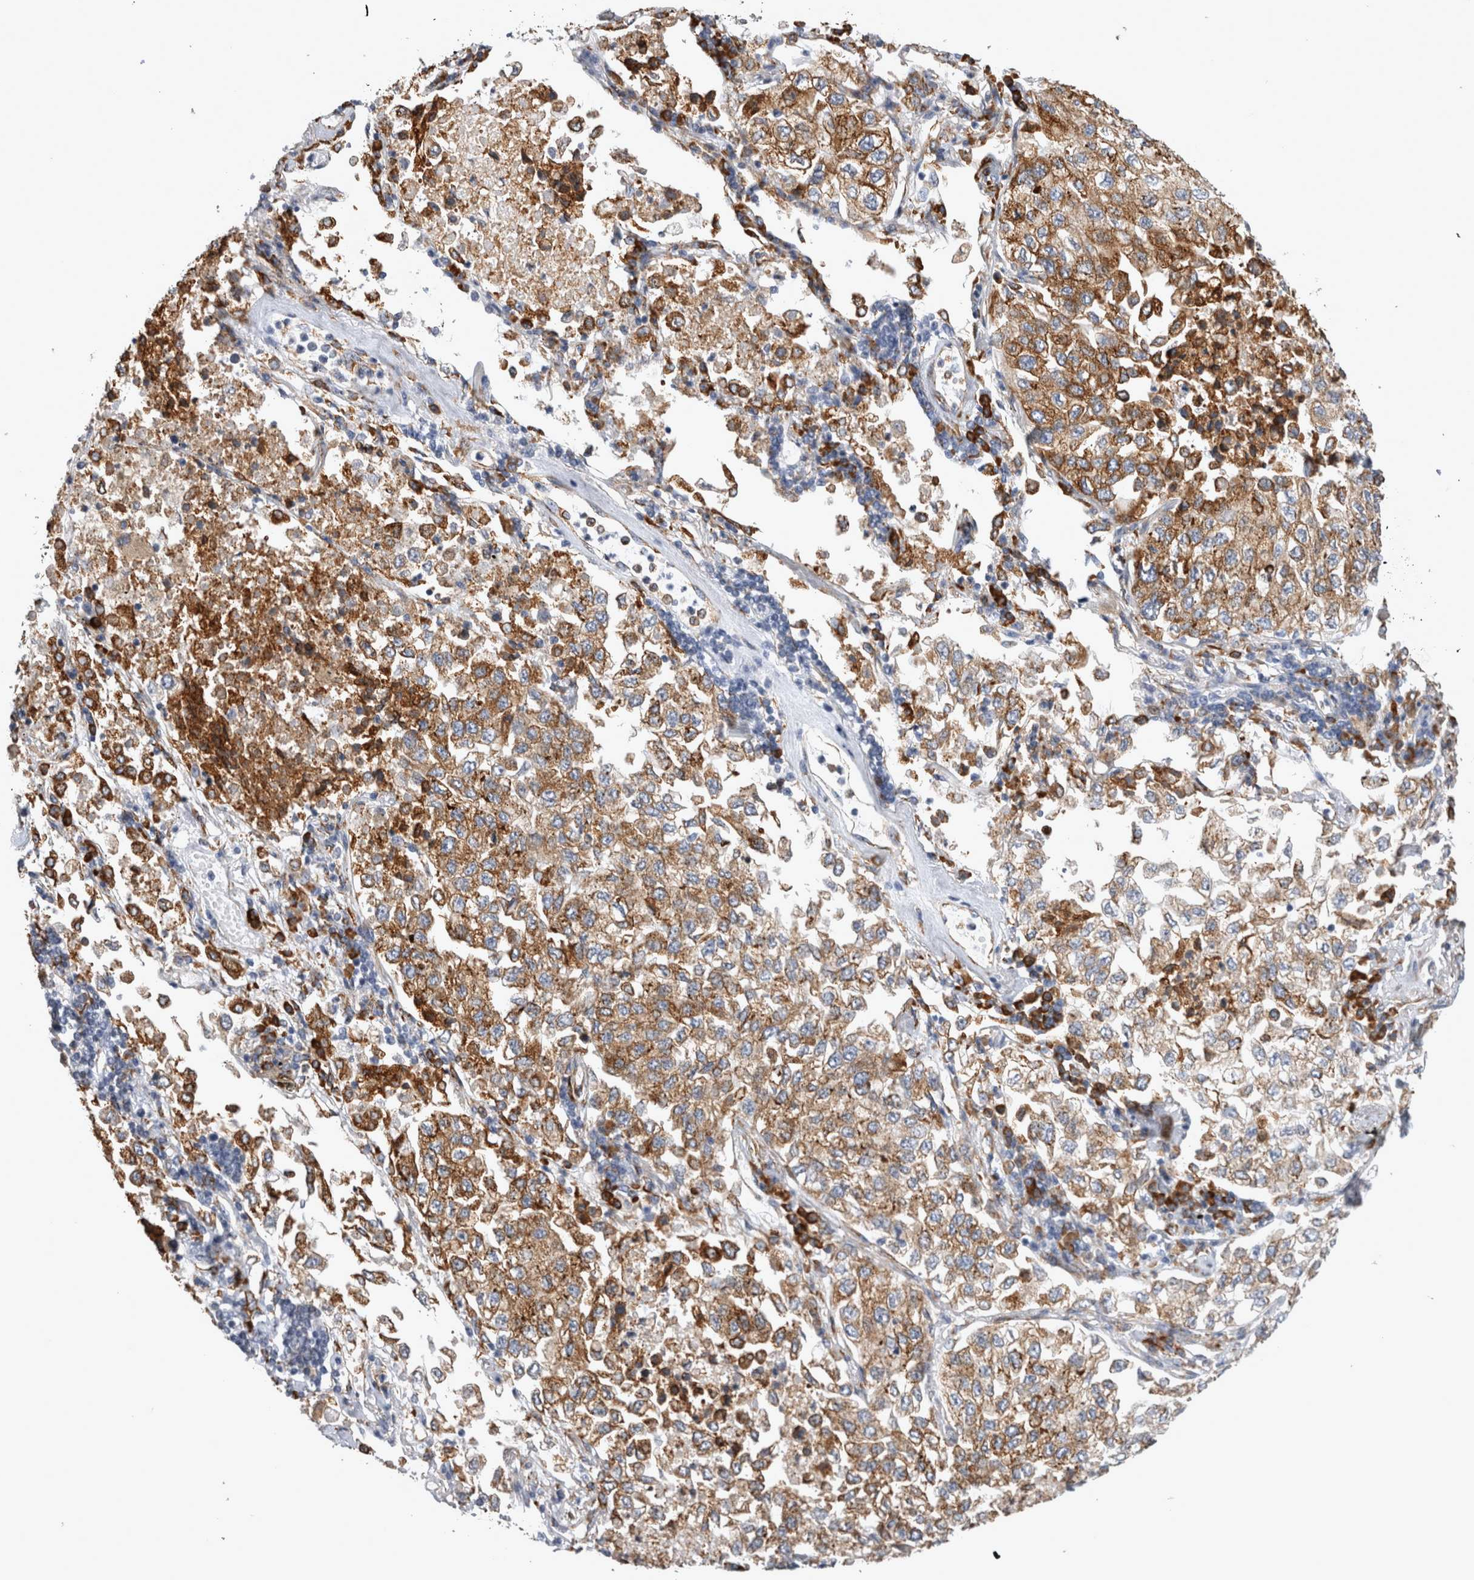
{"staining": {"intensity": "moderate", "quantity": ">75%", "location": "cytoplasmic/membranous"}, "tissue": "lung cancer", "cell_type": "Tumor cells", "image_type": "cancer", "snomed": [{"axis": "morphology", "description": "Adenocarcinoma, NOS"}, {"axis": "topography", "description": "Lung"}], "caption": "Immunohistochemical staining of human lung adenocarcinoma shows medium levels of moderate cytoplasmic/membranous protein staining in approximately >75% of tumor cells. (Stains: DAB (3,3'-diaminobenzidine) in brown, nuclei in blue, Microscopy: brightfield microscopy at high magnification).", "gene": "FHIP2B", "patient": {"sex": "male", "age": 63}}